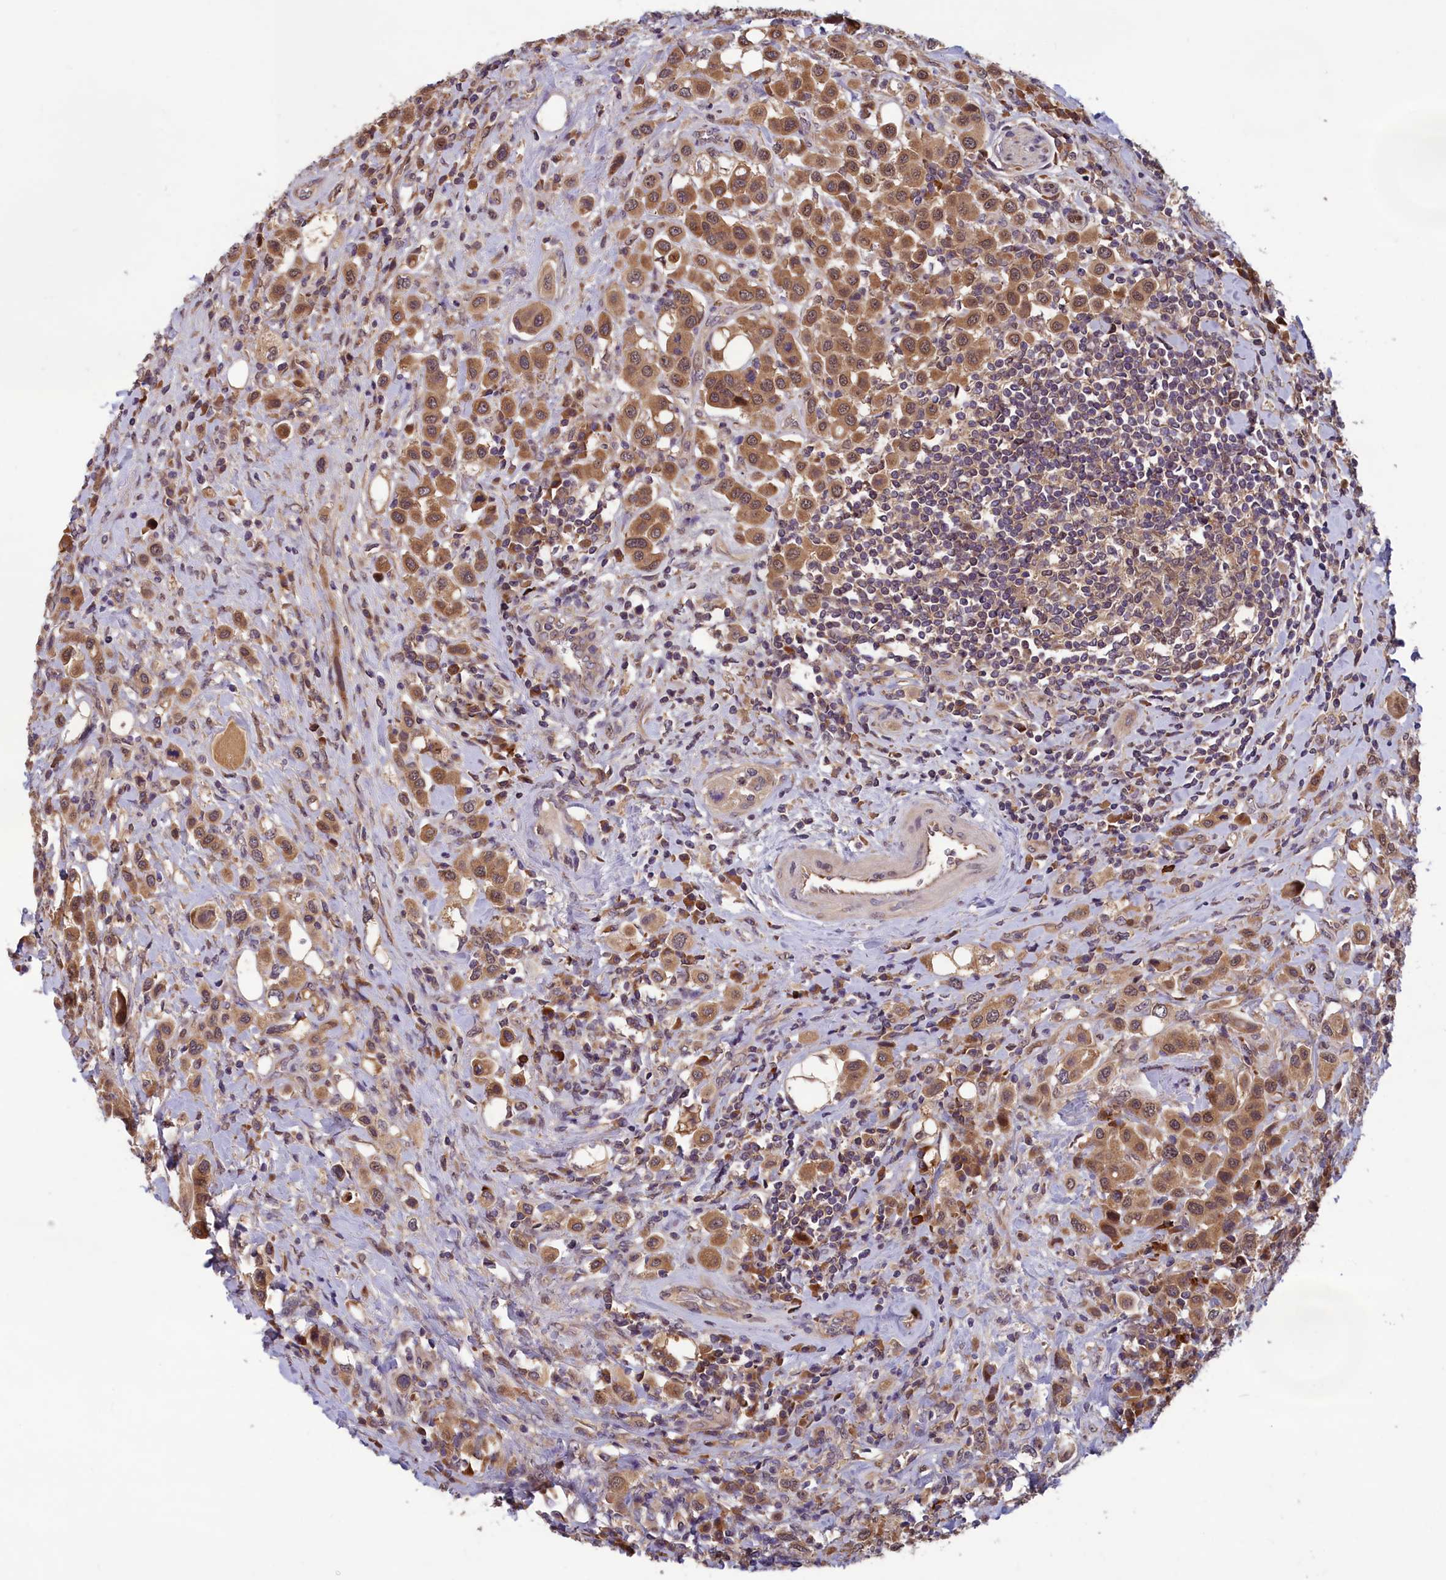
{"staining": {"intensity": "moderate", "quantity": ">75%", "location": "cytoplasmic/membranous"}, "tissue": "urothelial cancer", "cell_type": "Tumor cells", "image_type": "cancer", "snomed": [{"axis": "morphology", "description": "Urothelial carcinoma, High grade"}, {"axis": "topography", "description": "Urinary bladder"}], "caption": "The photomicrograph exhibits staining of high-grade urothelial carcinoma, revealing moderate cytoplasmic/membranous protein expression (brown color) within tumor cells.", "gene": "CCDC15", "patient": {"sex": "male", "age": 50}}